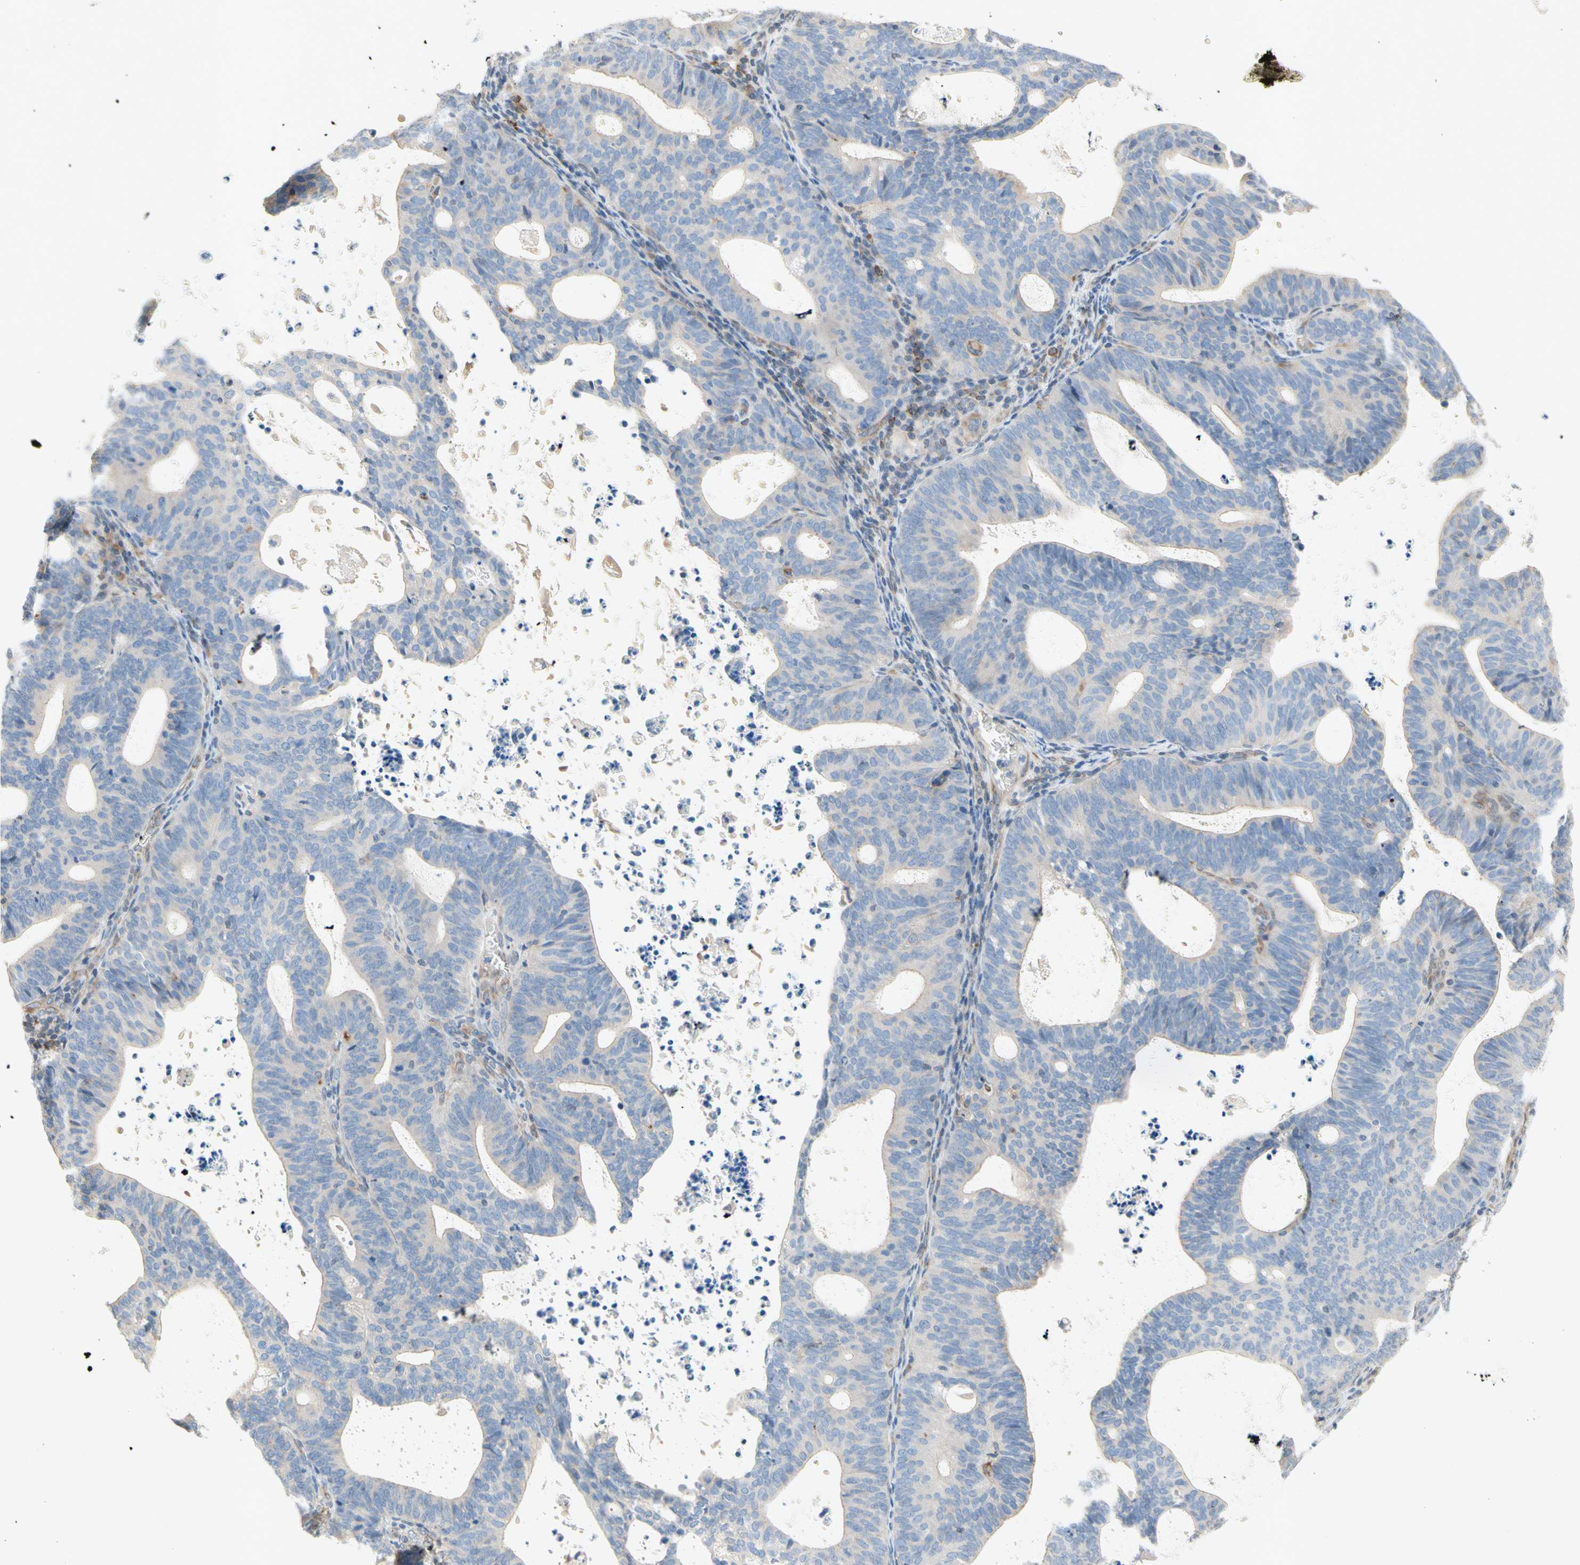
{"staining": {"intensity": "weak", "quantity": "25%-75%", "location": "cytoplasmic/membranous"}, "tissue": "endometrial cancer", "cell_type": "Tumor cells", "image_type": "cancer", "snomed": [{"axis": "morphology", "description": "Adenocarcinoma, NOS"}, {"axis": "topography", "description": "Uterus"}], "caption": "A histopathology image showing weak cytoplasmic/membranous positivity in about 25%-75% of tumor cells in endometrial cancer (adenocarcinoma), as visualized by brown immunohistochemical staining.", "gene": "TRAF2", "patient": {"sex": "female", "age": 83}}